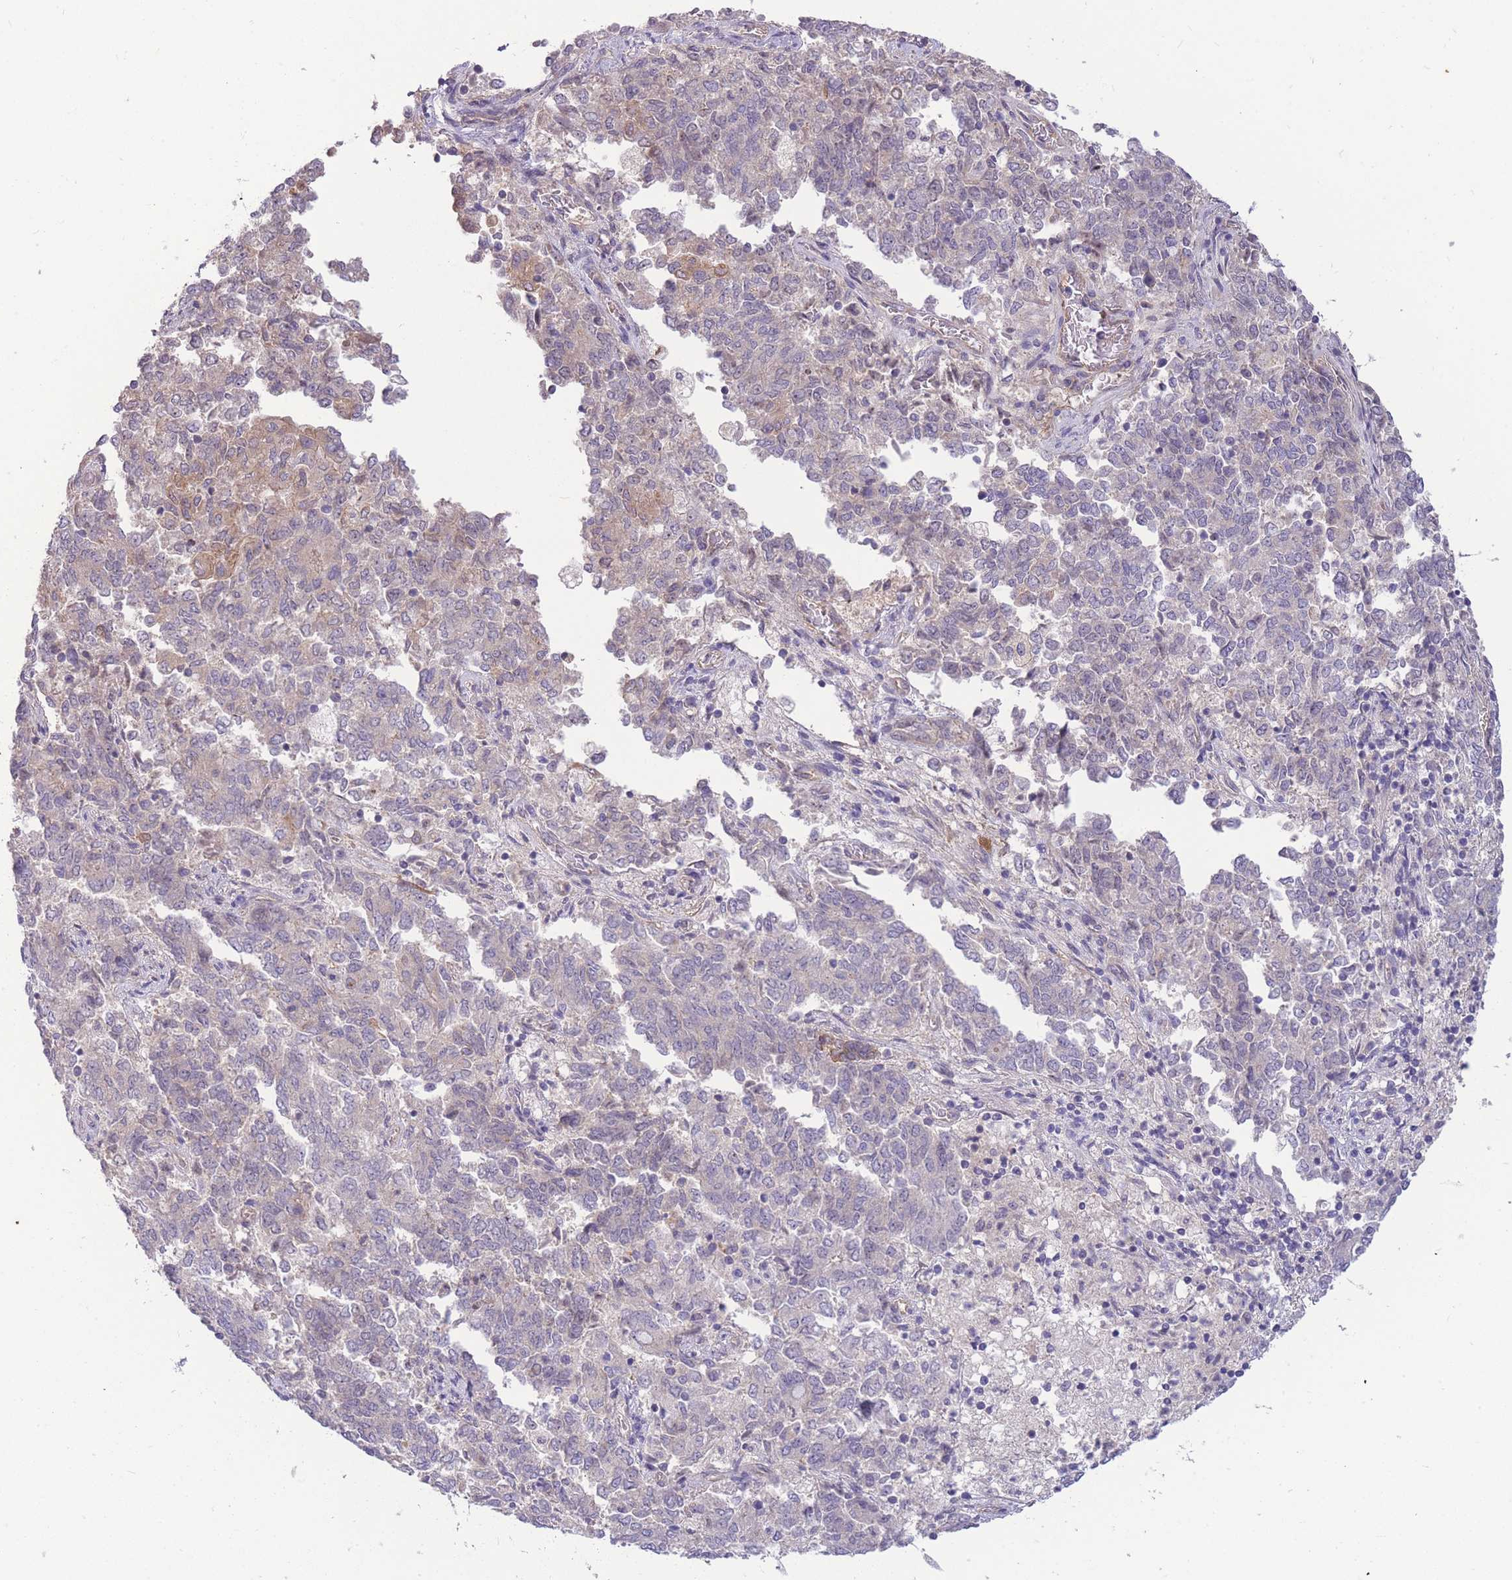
{"staining": {"intensity": "weak", "quantity": "<25%", "location": "cytoplasmic/membranous"}, "tissue": "endometrial cancer", "cell_type": "Tumor cells", "image_type": "cancer", "snomed": [{"axis": "morphology", "description": "Adenocarcinoma, NOS"}, {"axis": "topography", "description": "Endometrium"}], "caption": "Tumor cells show no significant staining in endometrial adenocarcinoma.", "gene": "SMC6", "patient": {"sex": "female", "age": 80}}